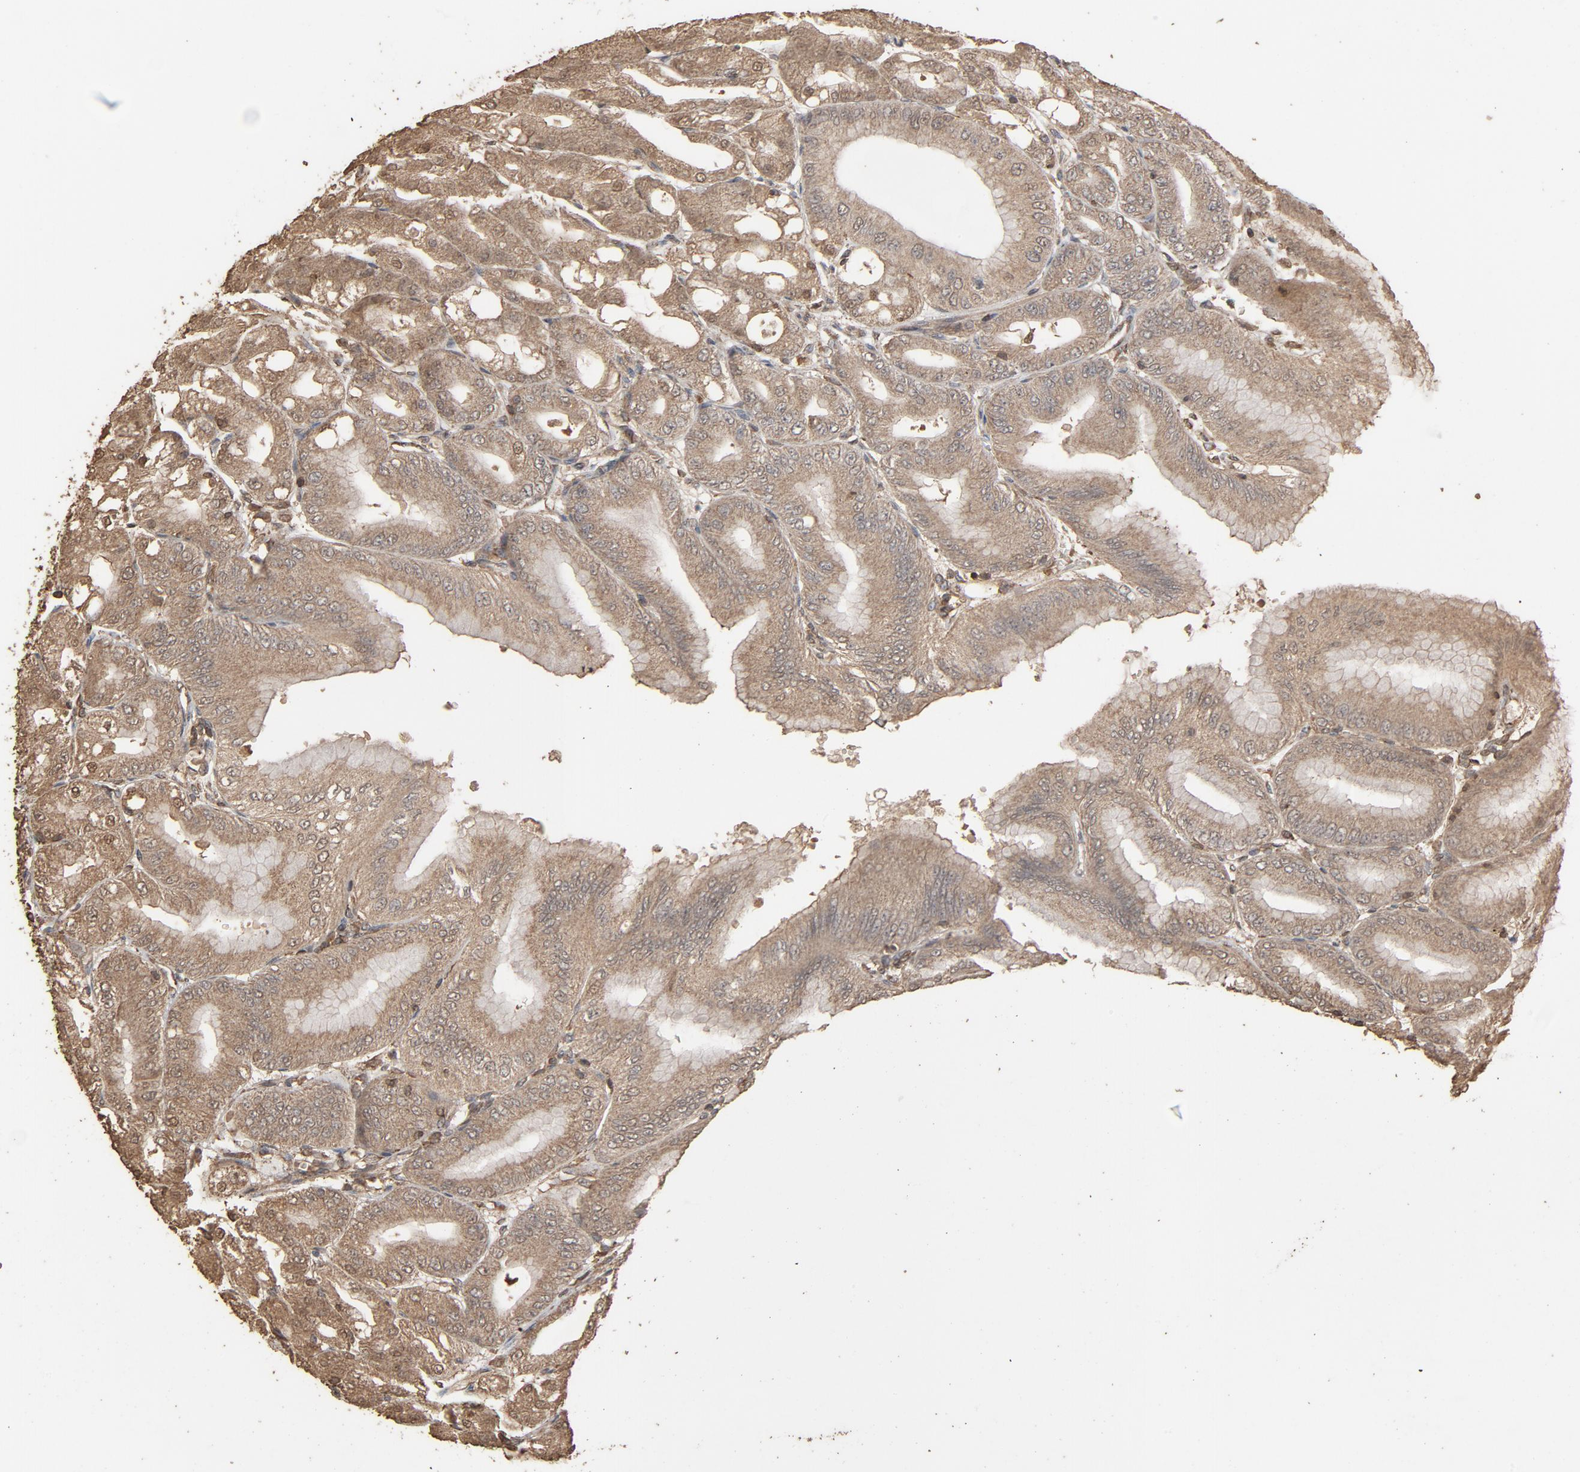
{"staining": {"intensity": "moderate", "quantity": "25%-75%", "location": "cytoplasmic/membranous"}, "tissue": "stomach", "cell_type": "Glandular cells", "image_type": "normal", "snomed": [{"axis": "morphology", "description": "Normal tissue, NOS"}, {"axis": "topography", "description": "Stomach, lower"}], "caption": "The micrograph demonstrates a brown stain indicating the presence of a protein in the cytoplasmic/membranous of glandular cells in stomach. (IHC, brightfield microscopy, high magnification).", "gene": "RPS6KA6", "patient": {"sex": "male", "age": 71}}